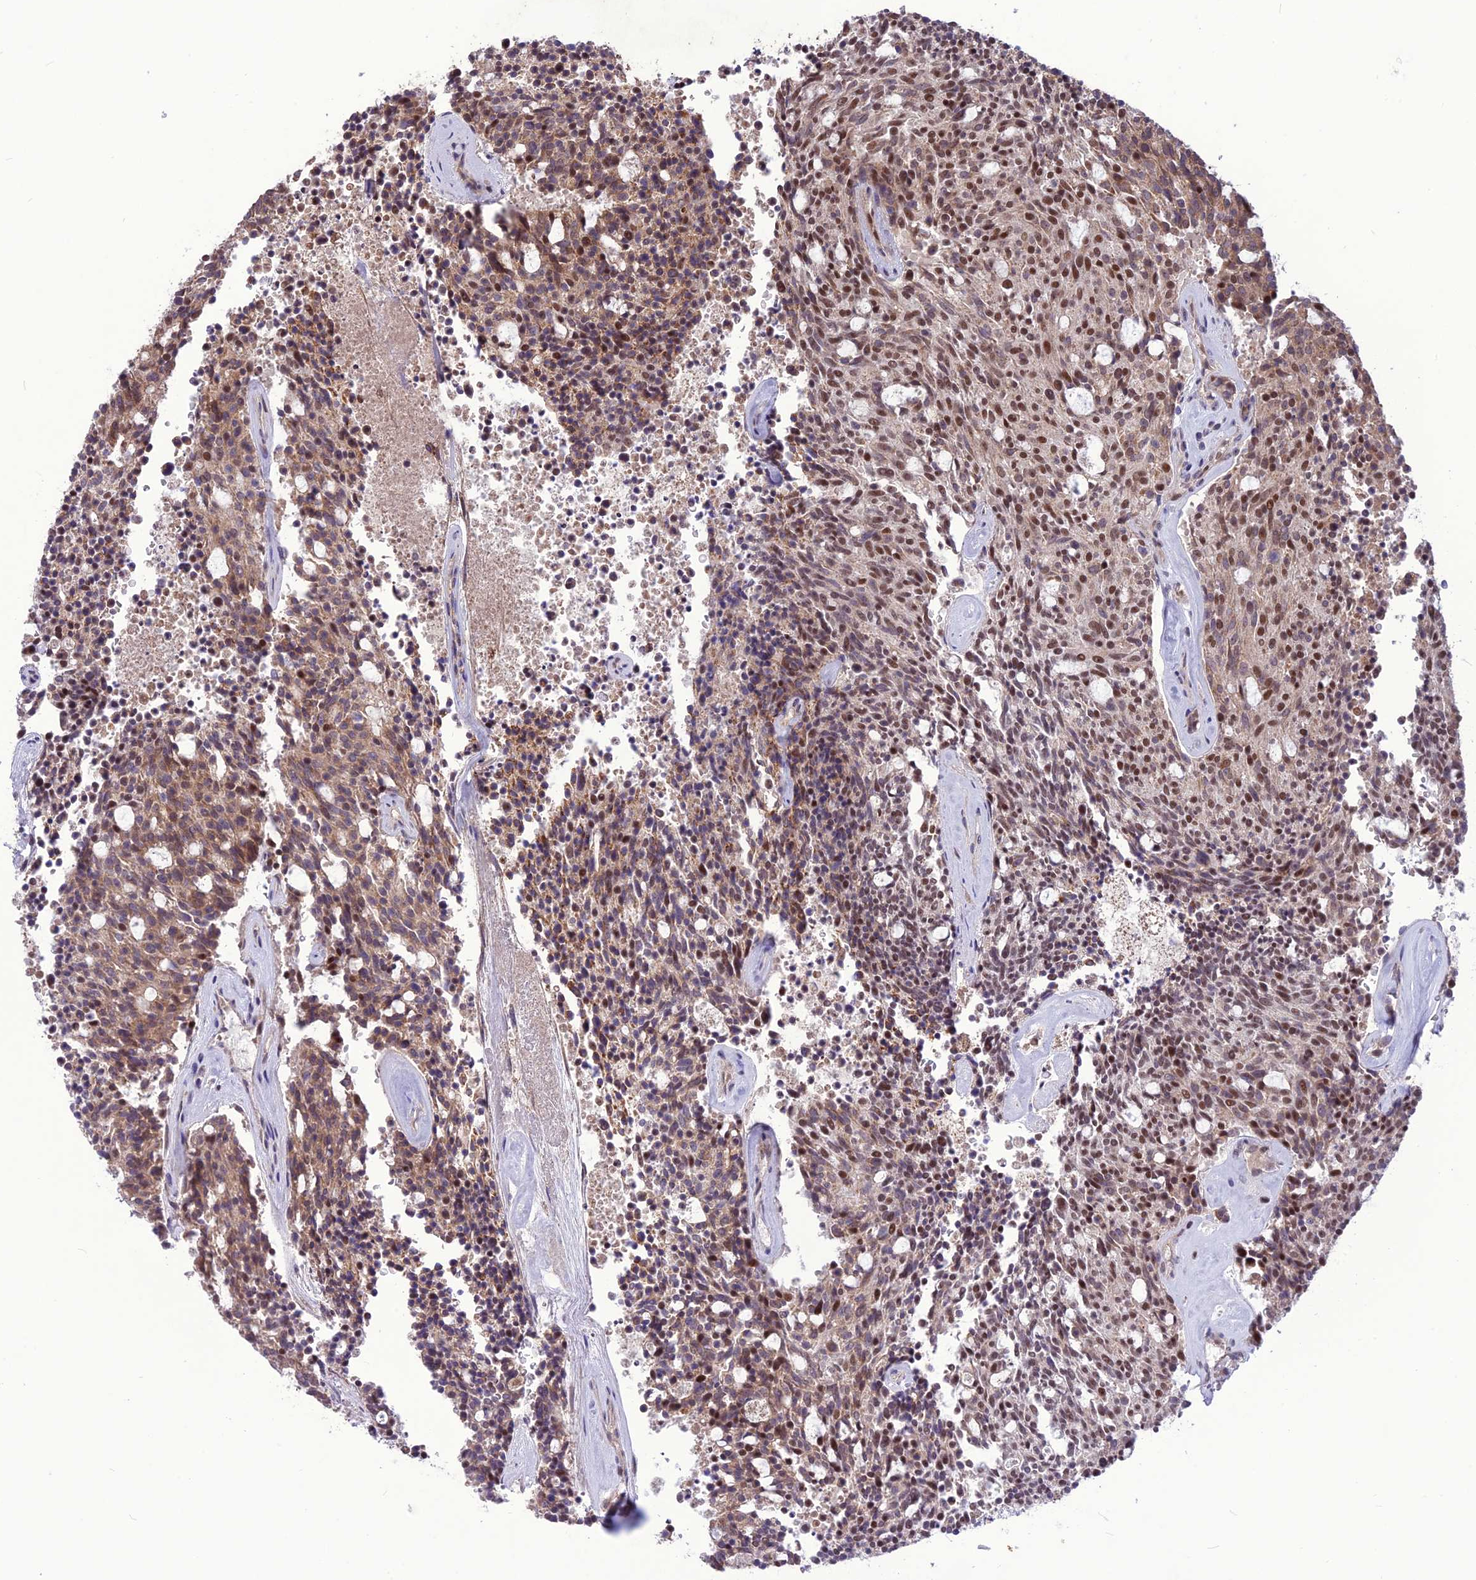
{"staining": {"intensity": "moderate", "quantity": "25%-75%", "location": "cytoplasmic/membranous,nuclear"}, "tissue": "carcinoid", "cell_type": "Tumor cells", "image_type": "cancer", "snomed": [{"axis": "morphology", "description": "Carcinoid, malignant, NOS"}, {"axis": "topography", "description": "Pancreas"}], "caption": "There is medium levels of moderate cytoplasmic/membranous and nuclear positivity in tumor cells of malignant carcinoid, as demonstrated by immunohistochemical staining (brown color).", "gene": "DIS3", "patient": {"sex": "female", "age": 54}}